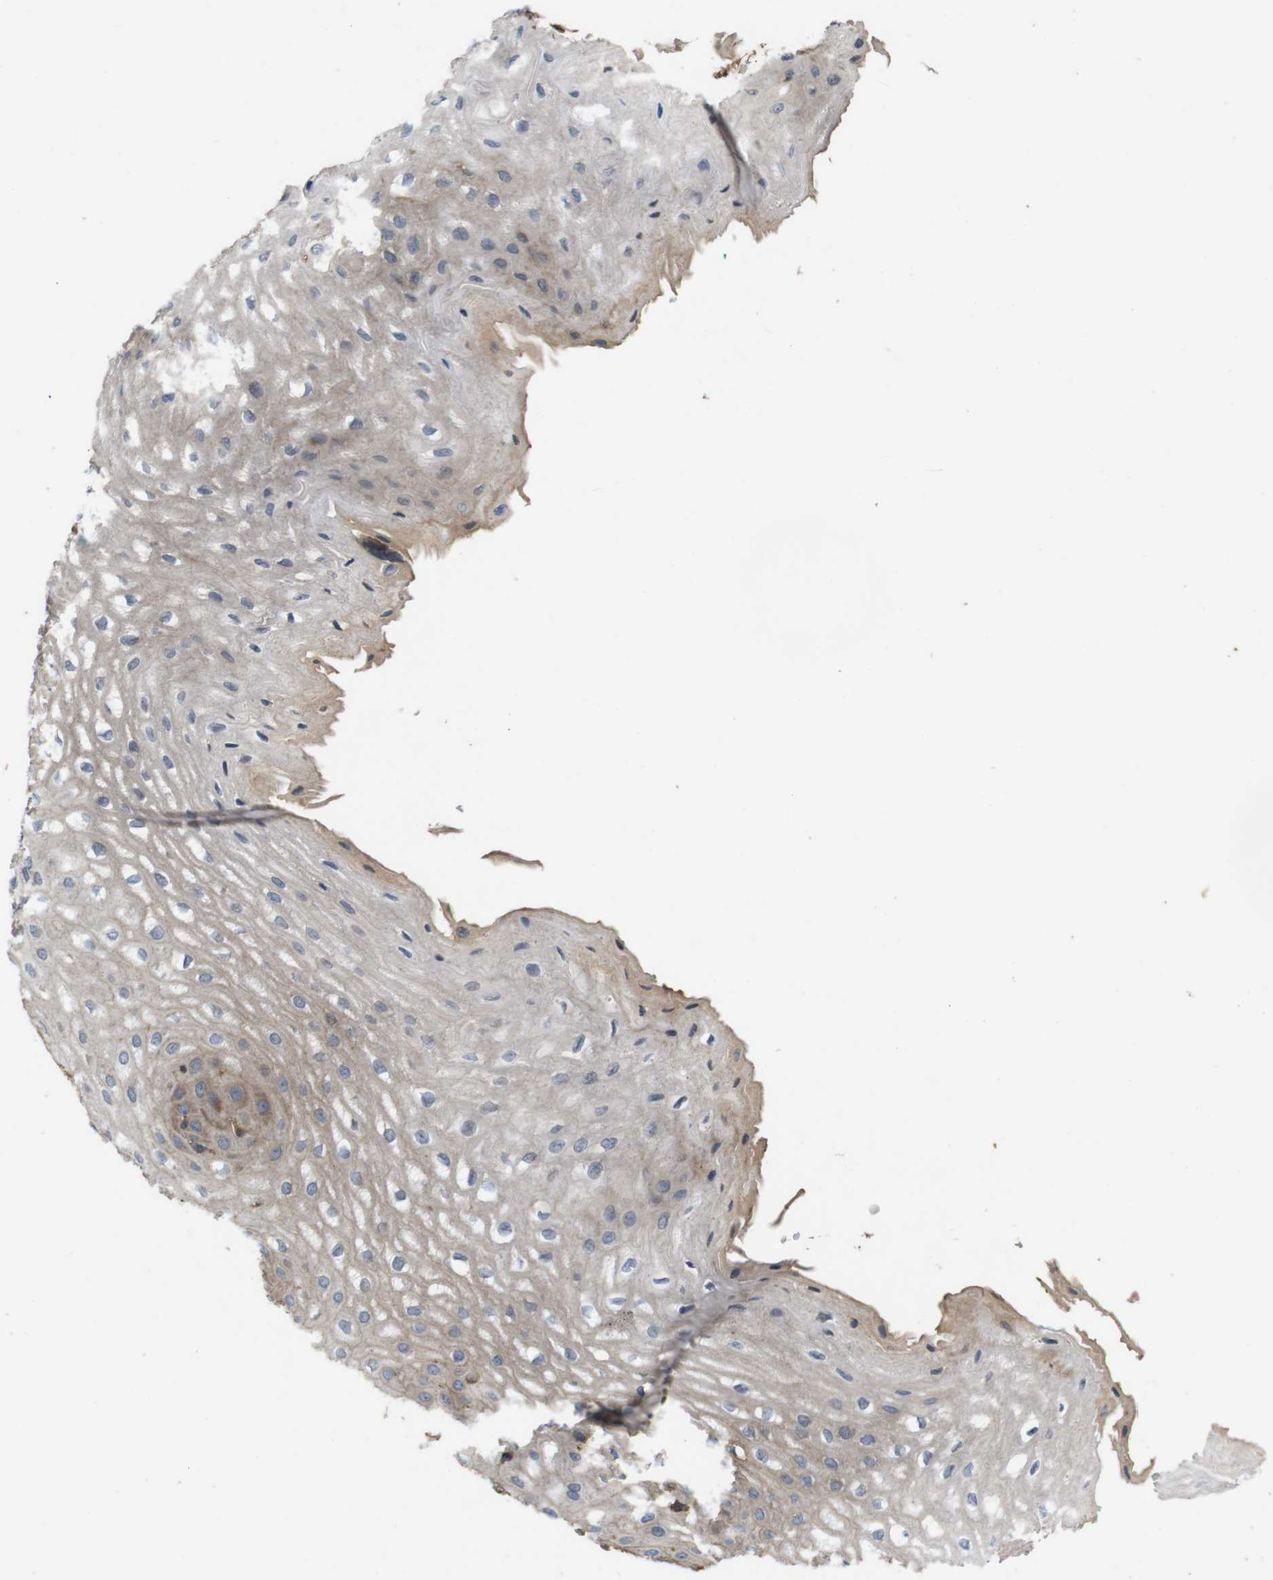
{"staining": {"intensity": "moderate", "quantity": "25%-75%", "location": "cytoplasmic/membranous"}, "tissue": "esophagus", "cell_type": "Squamous epithelial cells", "image_type": "normal", "snomed": [{"axis": "morphology", "description": "Normal tissue, NOS"}, {"axis": "topography", "description": "Esophagus"}], "caption": "Immunohistochemistry (IHC) (DAB (3,3'-diaminobenzidine)) staining of benign human esophagus demonstrates moderate cytoplasmic/membranous protein staining in about 25%-75% of squamous epithelial cells. (DAB = brown stain, brightfield microscopy at high magnification).", "gene": "PTPN1", "patient": {"sex": "male", "age": 54}}